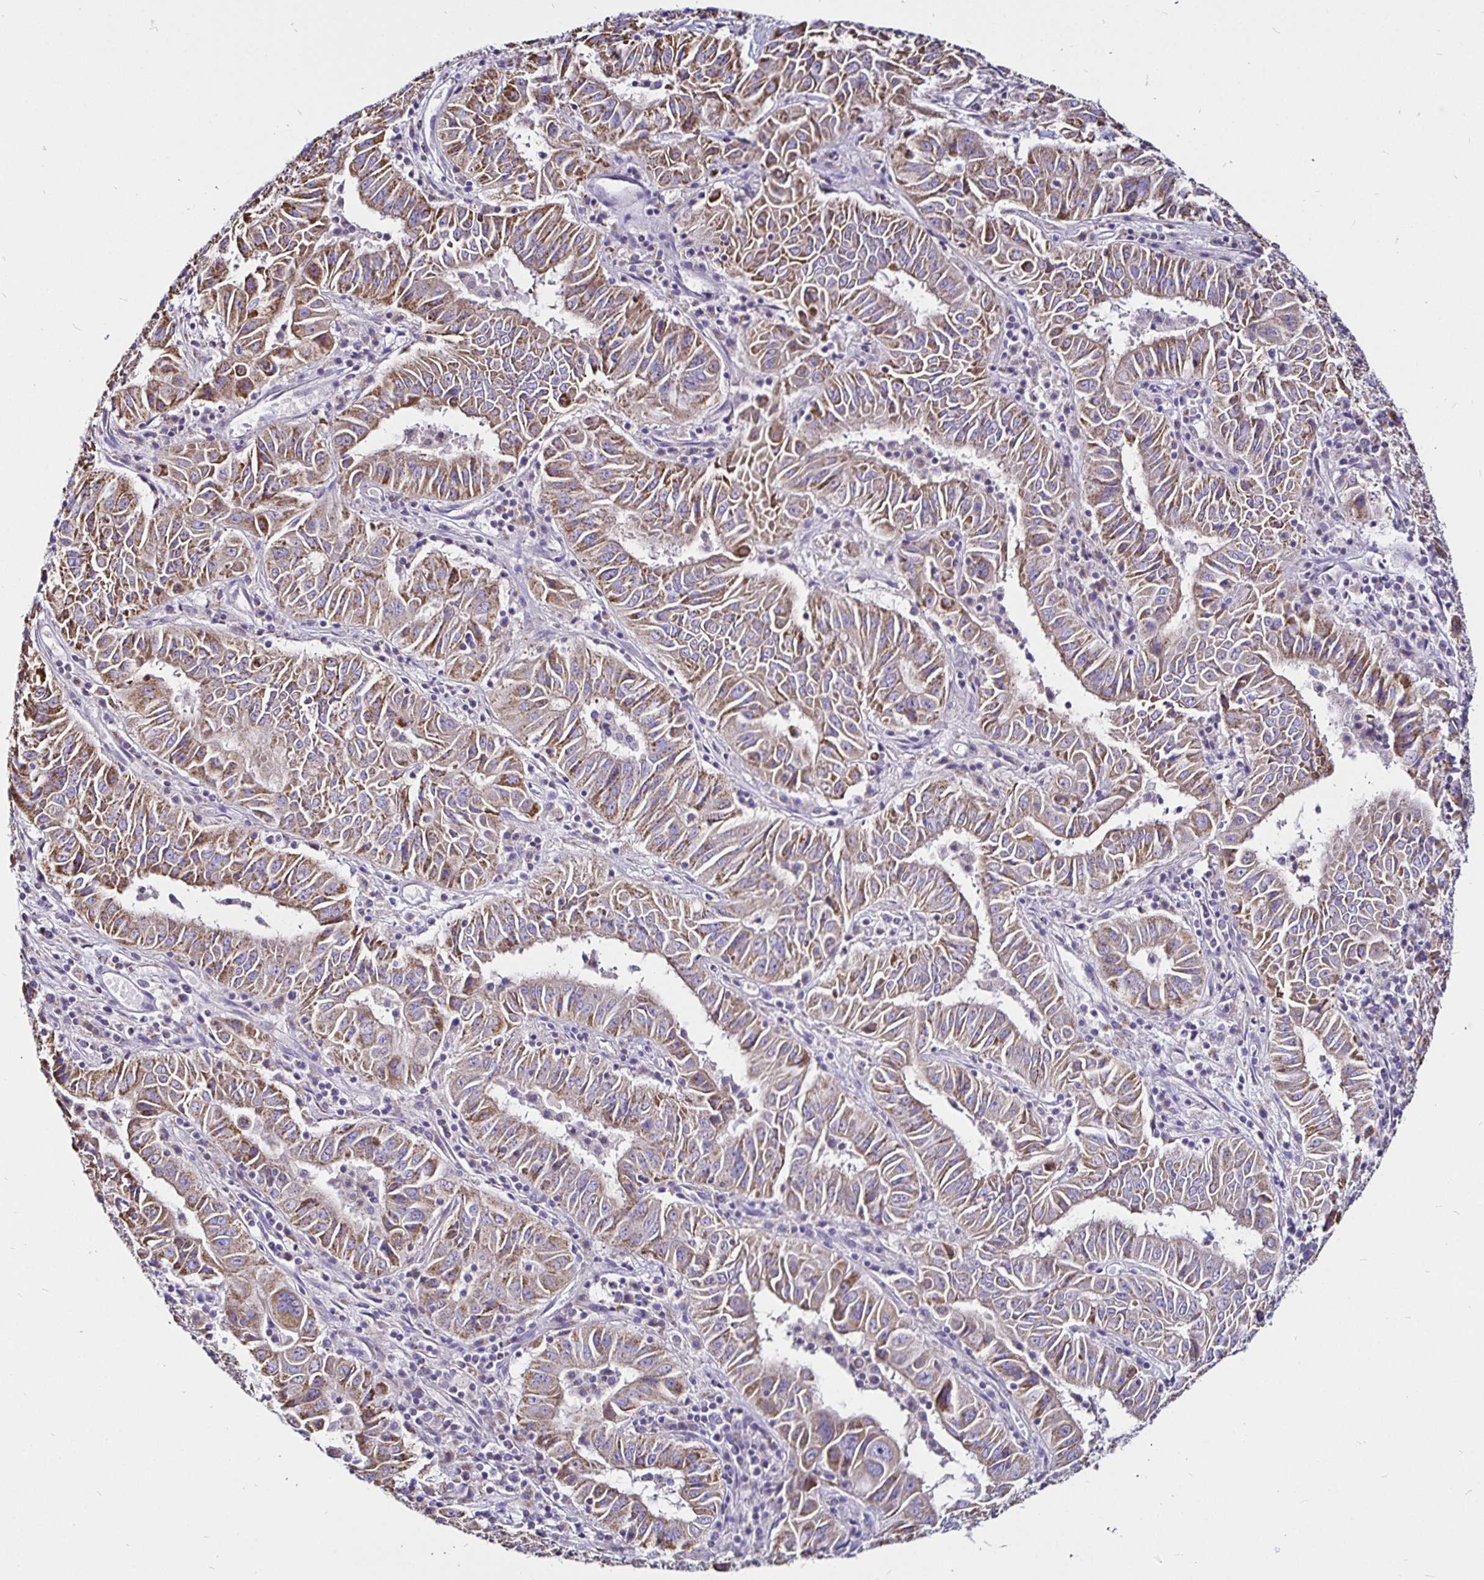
{"staining": {"intensity": "weak", "quantity": ">75%", "location": "cytoplasmic/membranous"}, "tissue": "pancreatic cancer", "cell_type": "Tumor cells", "image_type": "cancer", "snomed": [{"axis": "morphology", "description": "Adenocarcinoma, NOS"}, {"axis": "topography", "description": "Pancreas"}], "caption": "The image reveals staining of adenocarcinoma (pancreatic), revealing weak cytoplasmic/membranous protein staining (brown color) within tumor cells. Immunohistochemistry (ihc) stains the protein in brown and the nuclei are stained blue.", "gene": "PGAM2", "patient": {"sex": "male", "age": 63}}